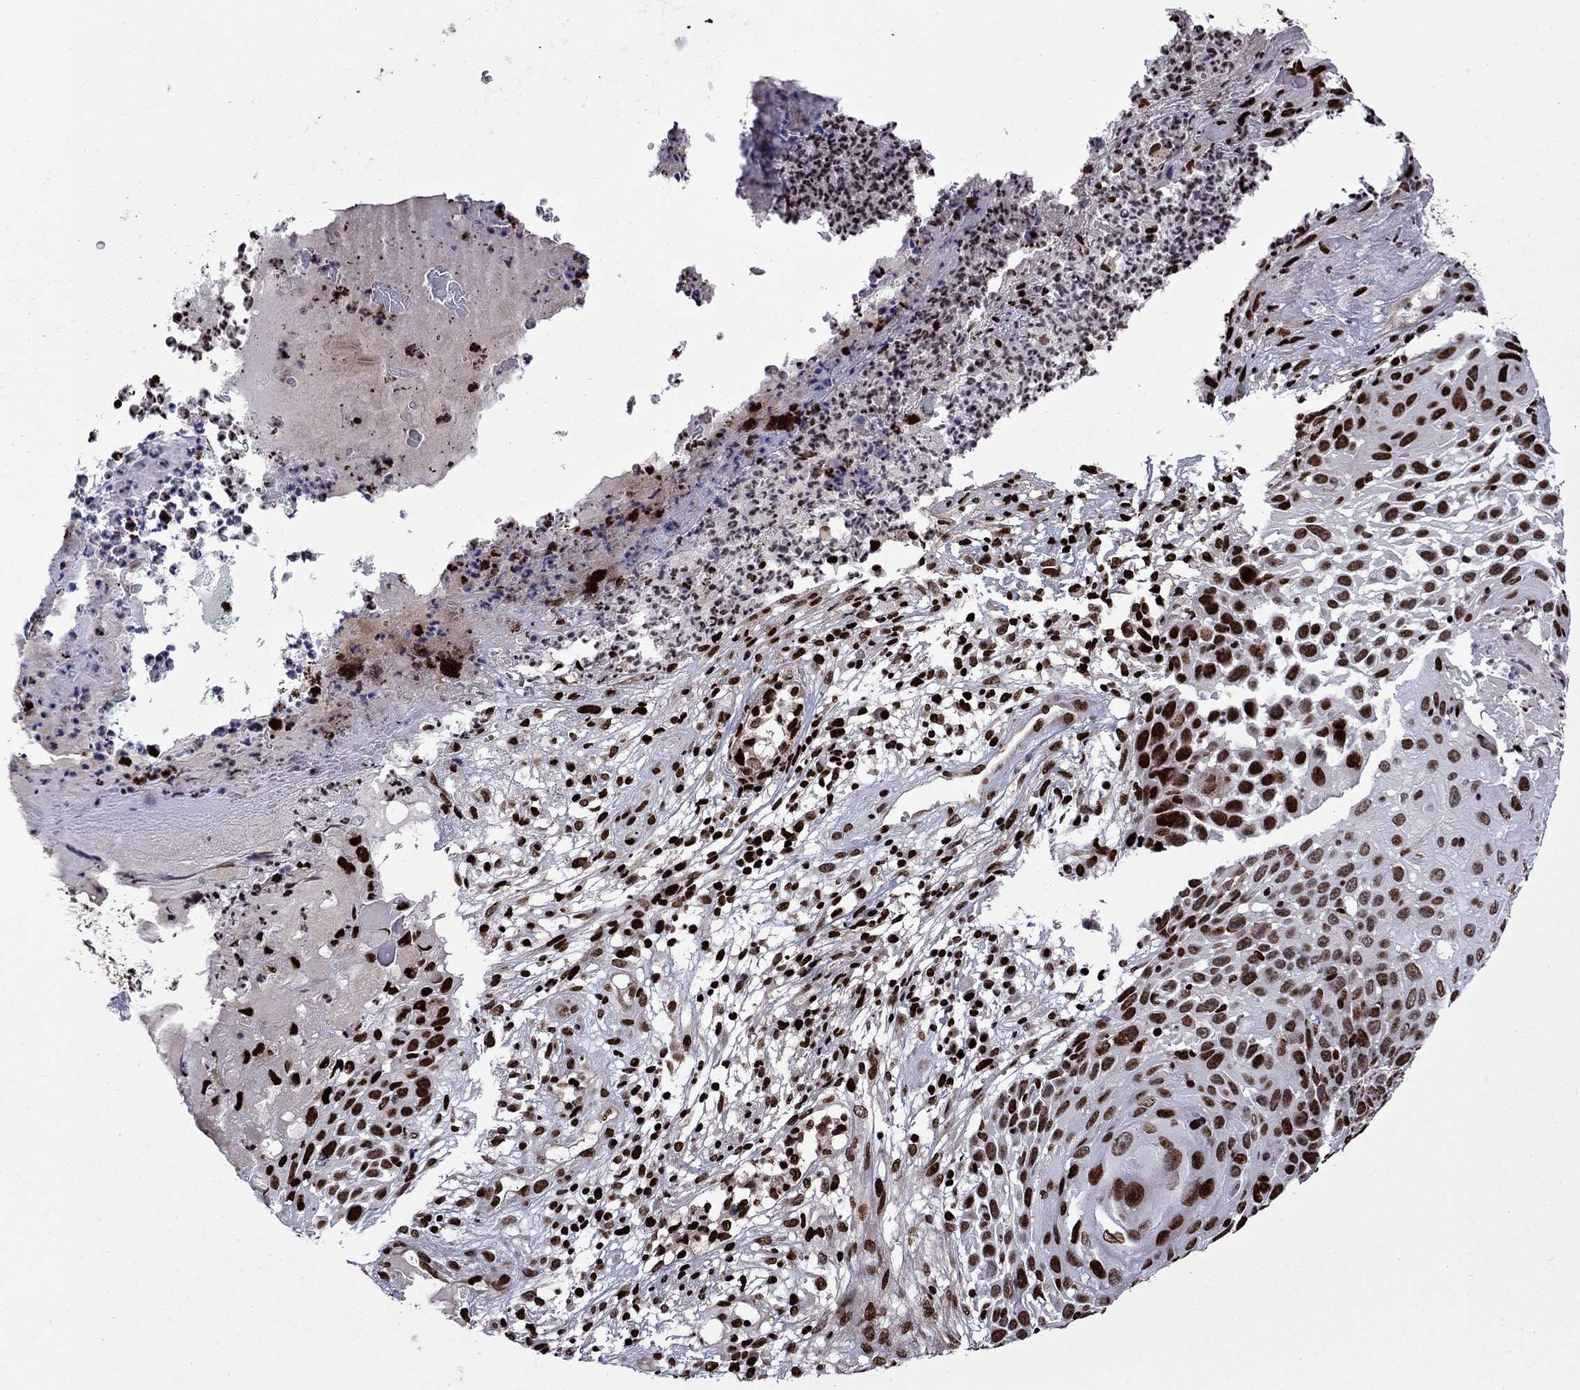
{"staining": {"intensity": "strong", "quantity": "25%-75%", "location": "nuclear"}, "tissue": "skin cancer", "cell_type": "Tumor cells", "image_type": "cancer", "snomed": [{"axis": "morphology", "description": "Squamous cell carcinoma, NOS"}, {"axis": "topography", "description": "Skin"}], "caption": "This is a histology image of immunohistochemistry (IHC) staining of squamous cell carcinoma (skin), which shows strong staining in the nuclear of tumor cells.", "gene": "LIMK1", "patient": {"sex": "male", "age": 92}}